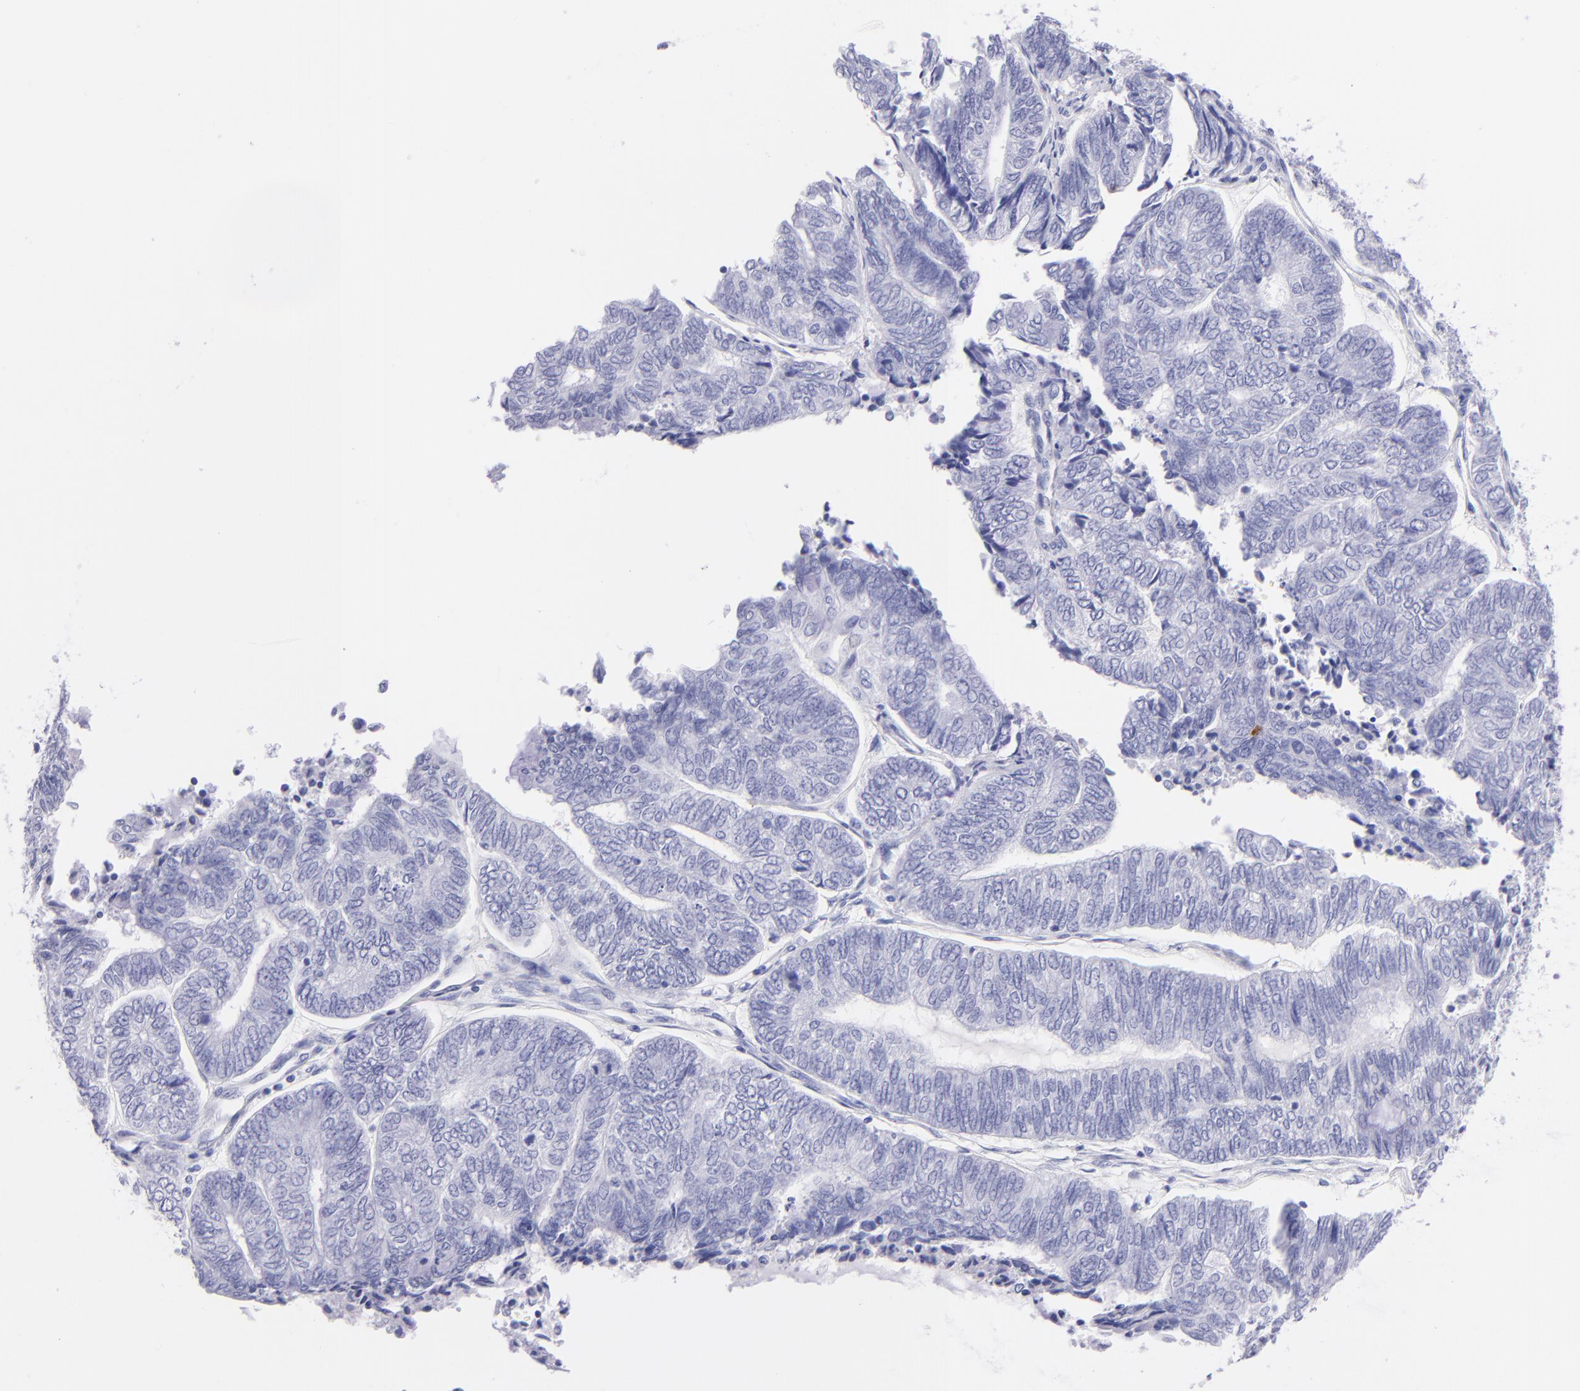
{"staining": {"intensity": "negative", "quantity": "none", "location": "none"}, "tissue": "endometrial cancer", "cell_type": "Tumor cells", "image_type": "cancer", "snomed": [{"axis": "morphology", "description": "Adenocarcinoma, NOS"}, {"axis": "topography", "description": "Uterus"}, {"axis": "topography", "description": "Endometrium"}], "caption": "The photomicrograph shows no significant staining in tumor cells of endometrial cancer. The staining is performed using DAB (3,3'-diaminobenzidine) brown chromogen with nuclei counter-stained in using hematoxylin.", "gene": "CNP", "patient": {"sex": "female", "age": 70}}